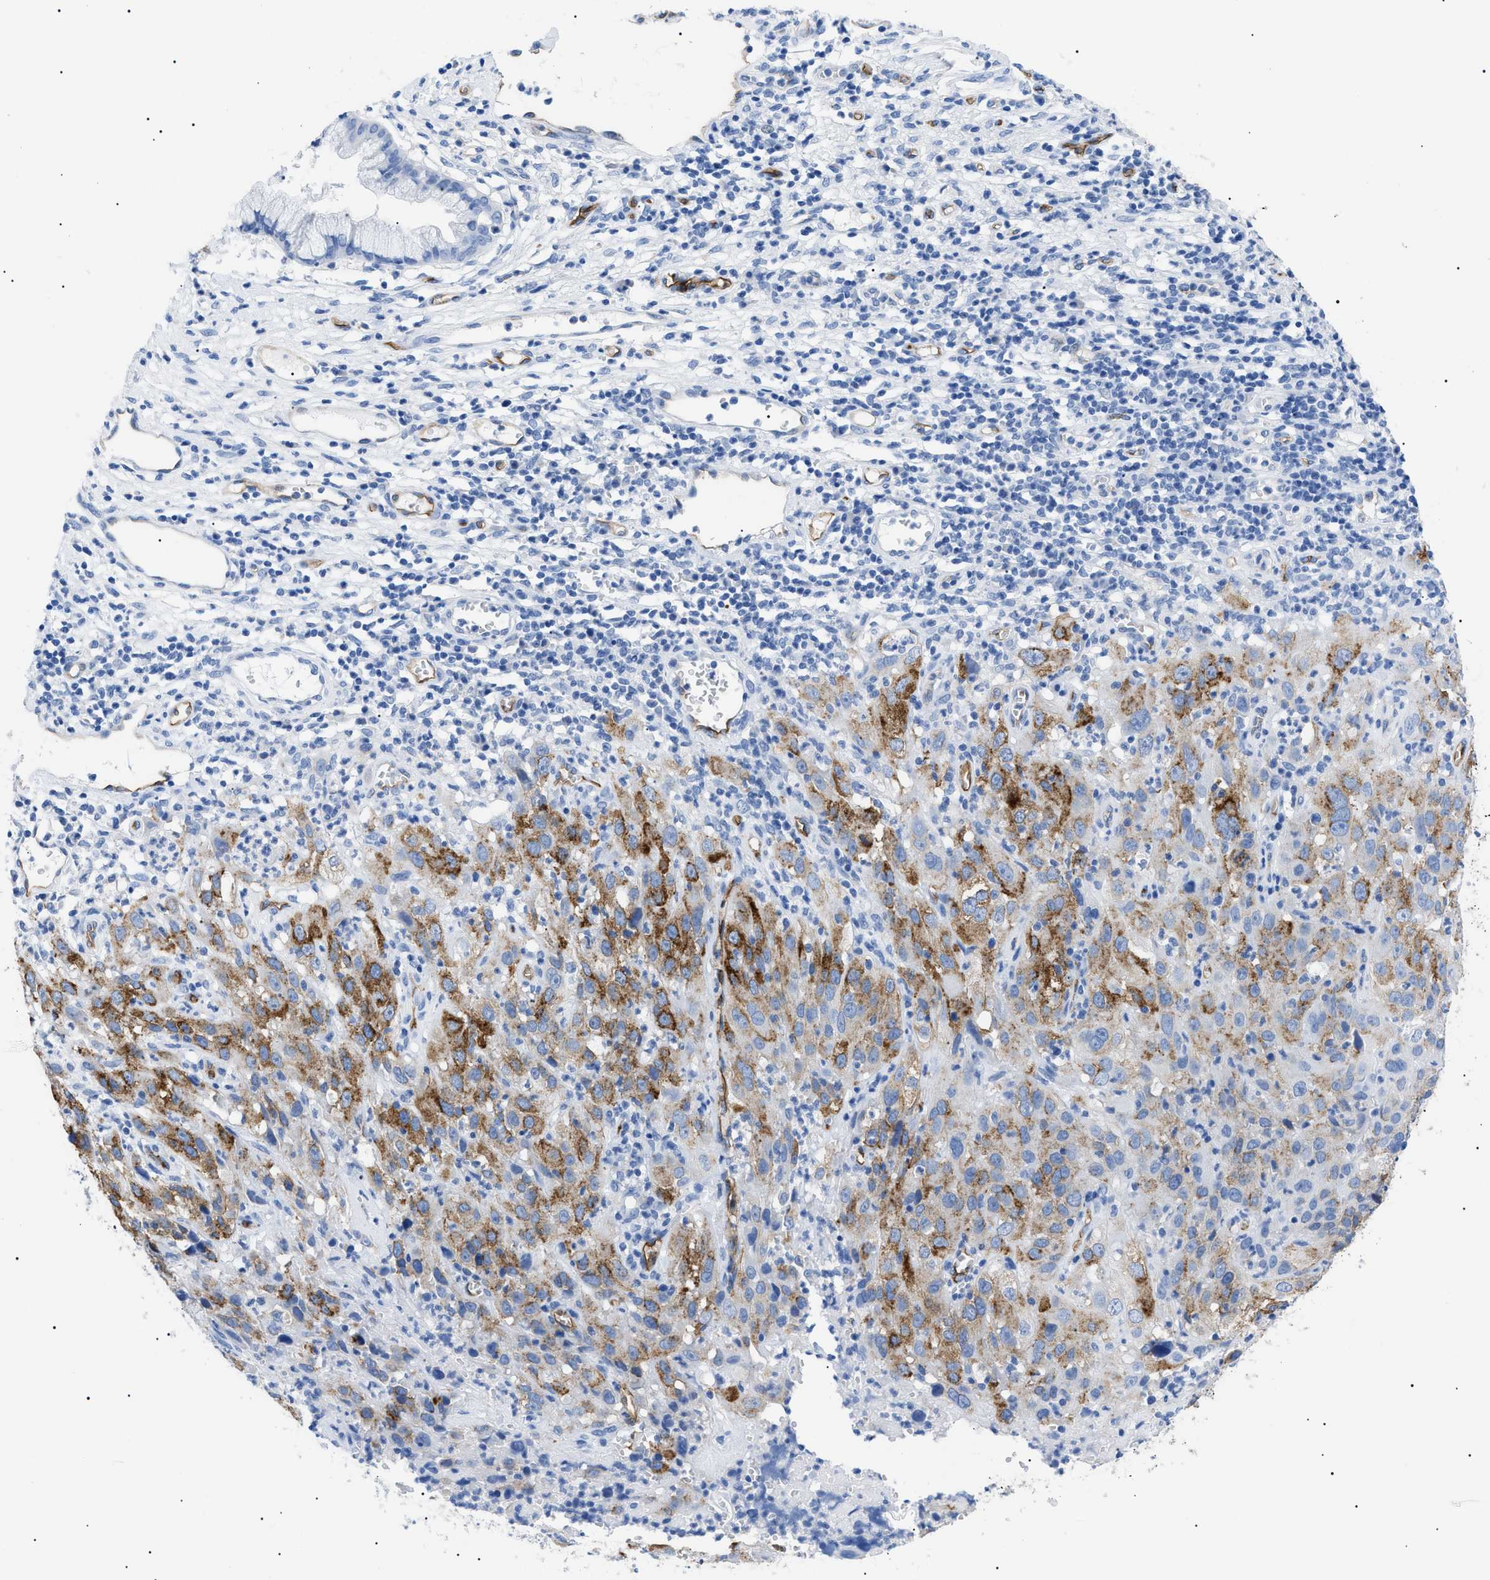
{"staining": {"intensity": "strong", "quantity": "25%-75%", "location": "cytoplasmic/membranous"}, "tissue": "cervical cancer", "cell_type": "Tumor cells", "image_type": "cancer", "snomed": [{"axis": "morphology", "description": "Squamous cell carcinoma, NOS"}, {"axis": "topography", "description": "Cervix"}], "caption": "Brown immunohistochemical staining in human cervical cancer shows strong cytoplasmic/membranous positivity in about 25%-75% of tumor cells.", "gene": "PODXL", "patient": {"sex": "female", "age": 32}}